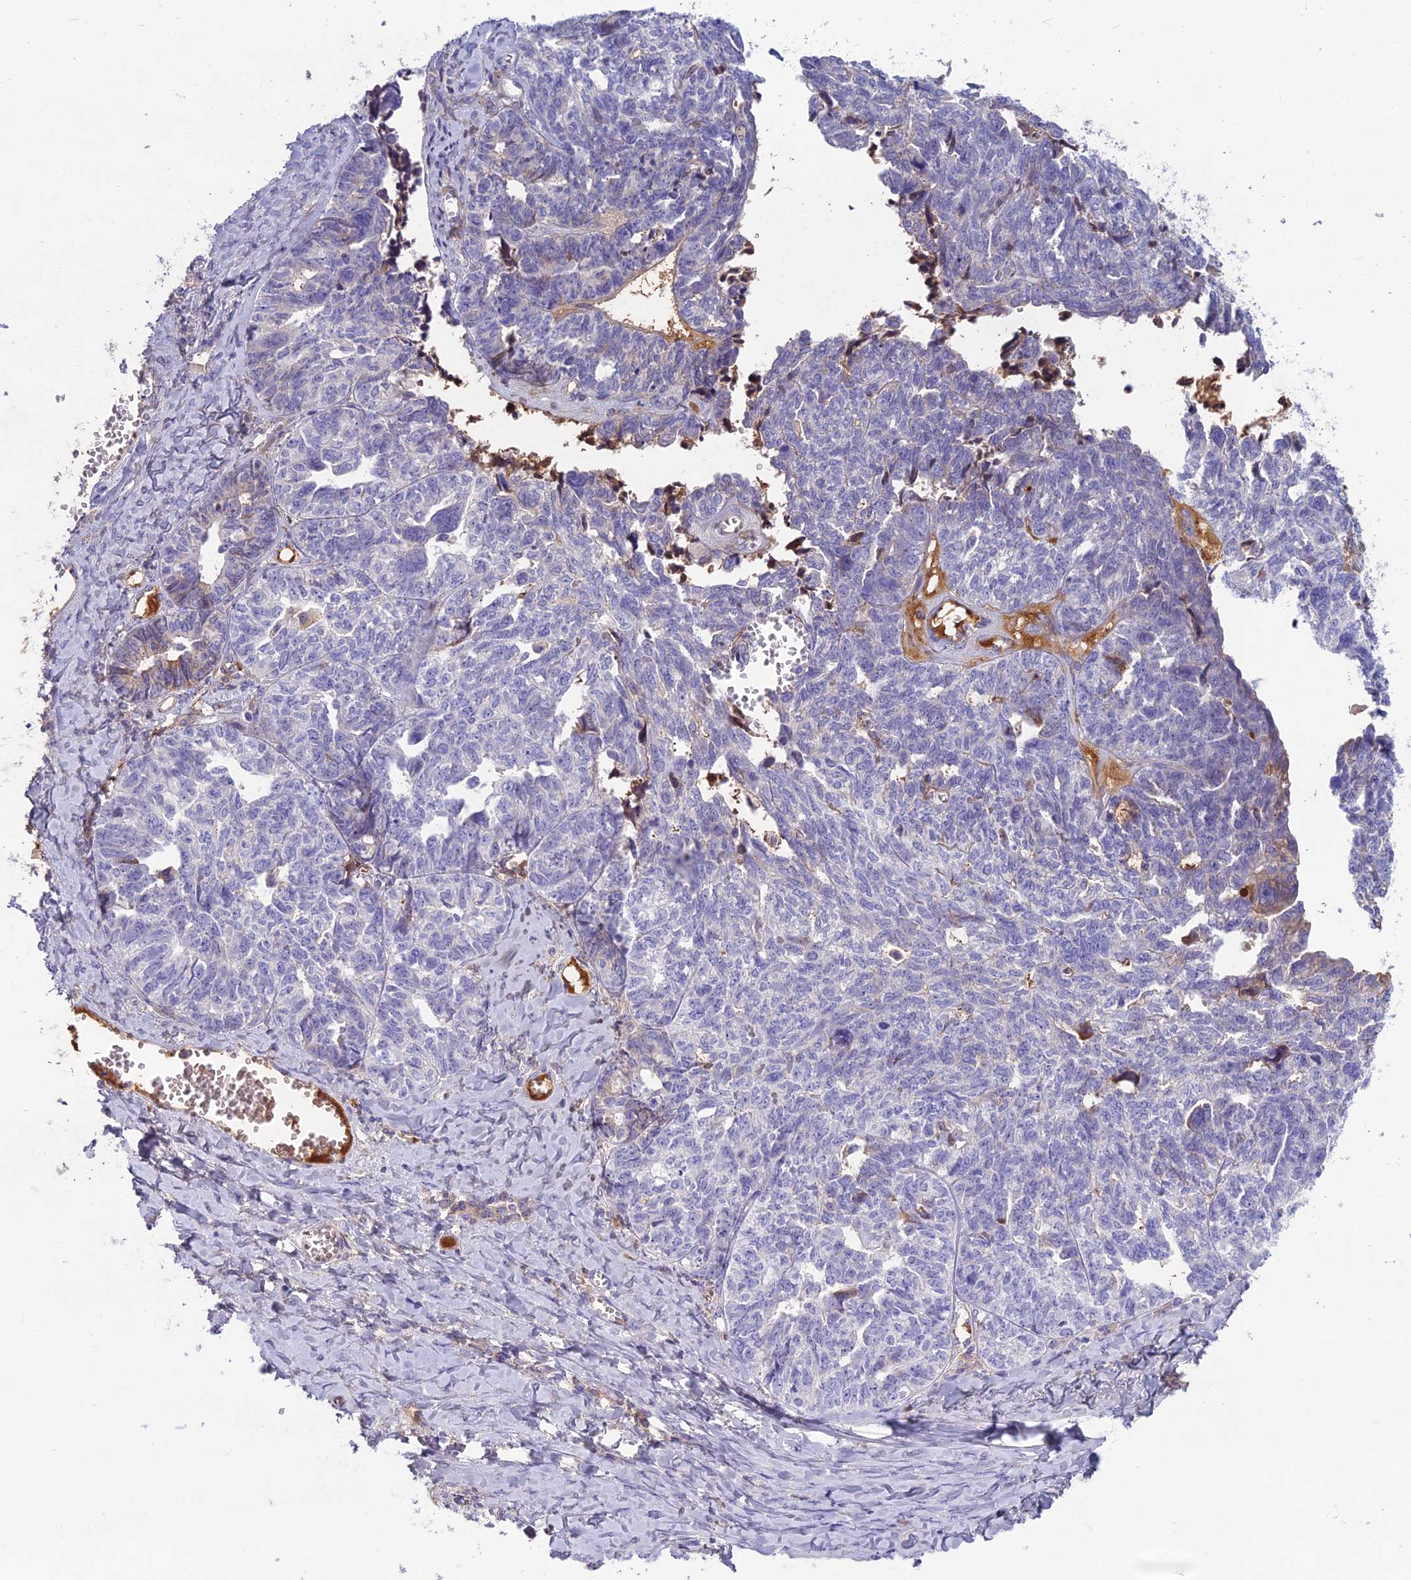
{"staining": {"intensity": "negative", "quantity": "none", "location": "none"}, "tissue": "ovarian cancer", "cell_type": "Tumor cells", "image_type": "cancer", "snomed": [{"axis": "morphology", "description": "Cystadenocarcinoma, serous, NOS"}, {"axis": "topography", "description": "Ovary"}], "caption": "An immunohistochemistry (IHC) image of ovarian cancer (serous cystadenocarcinoma) is shown. There is no staining in tumor cells of ovarian cancer (serous cystadenocarcinoma). Nuclei are stained in blue.", "gene": "SNAP91", "patient": {"sex": "female", "age": 79}}